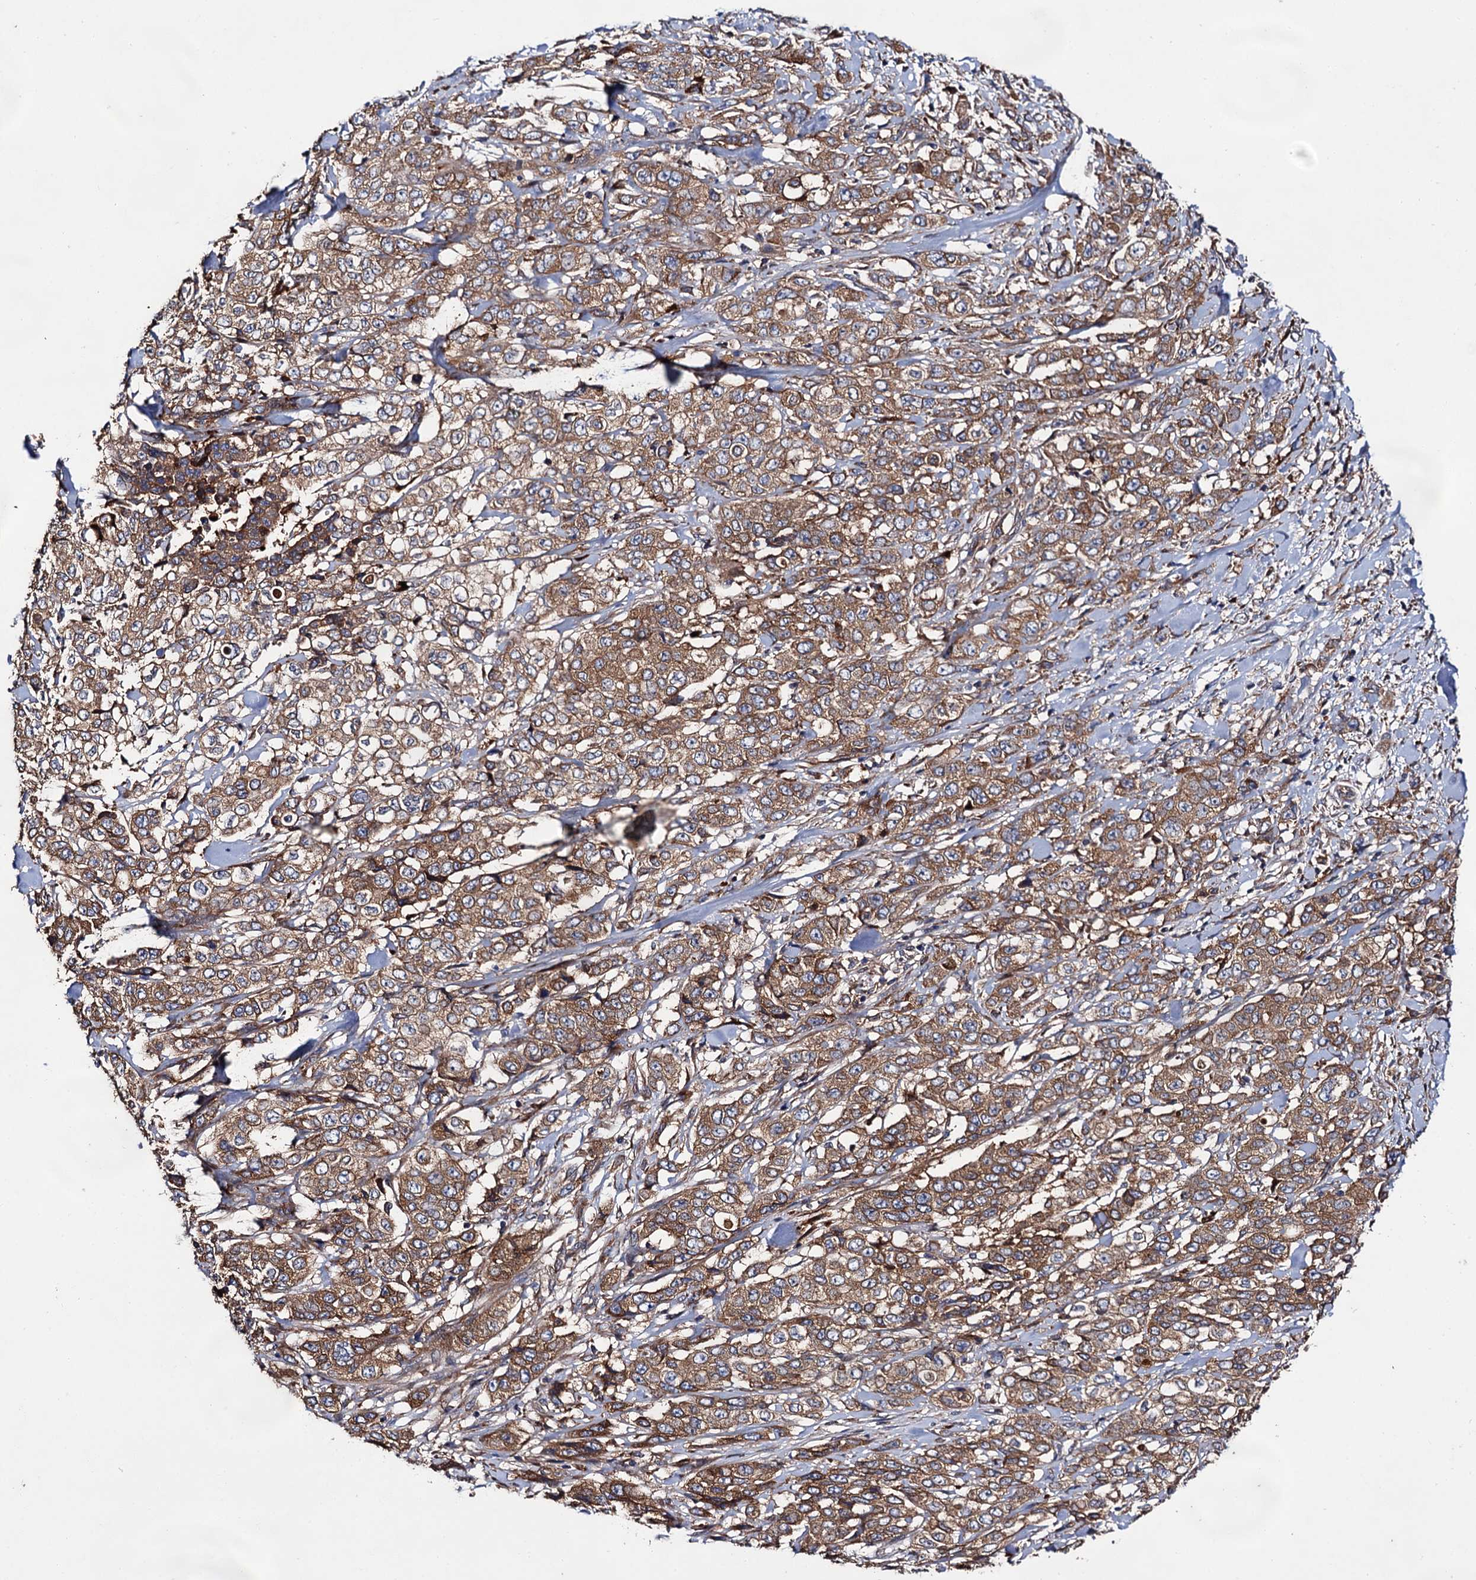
{"staining": {"intensity": "moderate", "quantity": ">75%", "location": "cytoplasmic/membranous"}, "tissue": "stomach cancer", "cell_type": "Tumor cells", "image_type": "cancer", "snomed": [{"axis": "morphology", "description": "Adenocarcinoma, NOS"}, {"axis": "topography", "description": "Stomach, upper"}], "caption": "DAB (3,3'-diaminobenzidine) immunohistochemical staining of human stomach adenocarcinoma shows moderate cytoplasmic/membranous protein expression in approximately >75% of tumor cells.", "gene": "NAA25", "patient": {"sex": "male", "age": 62}}